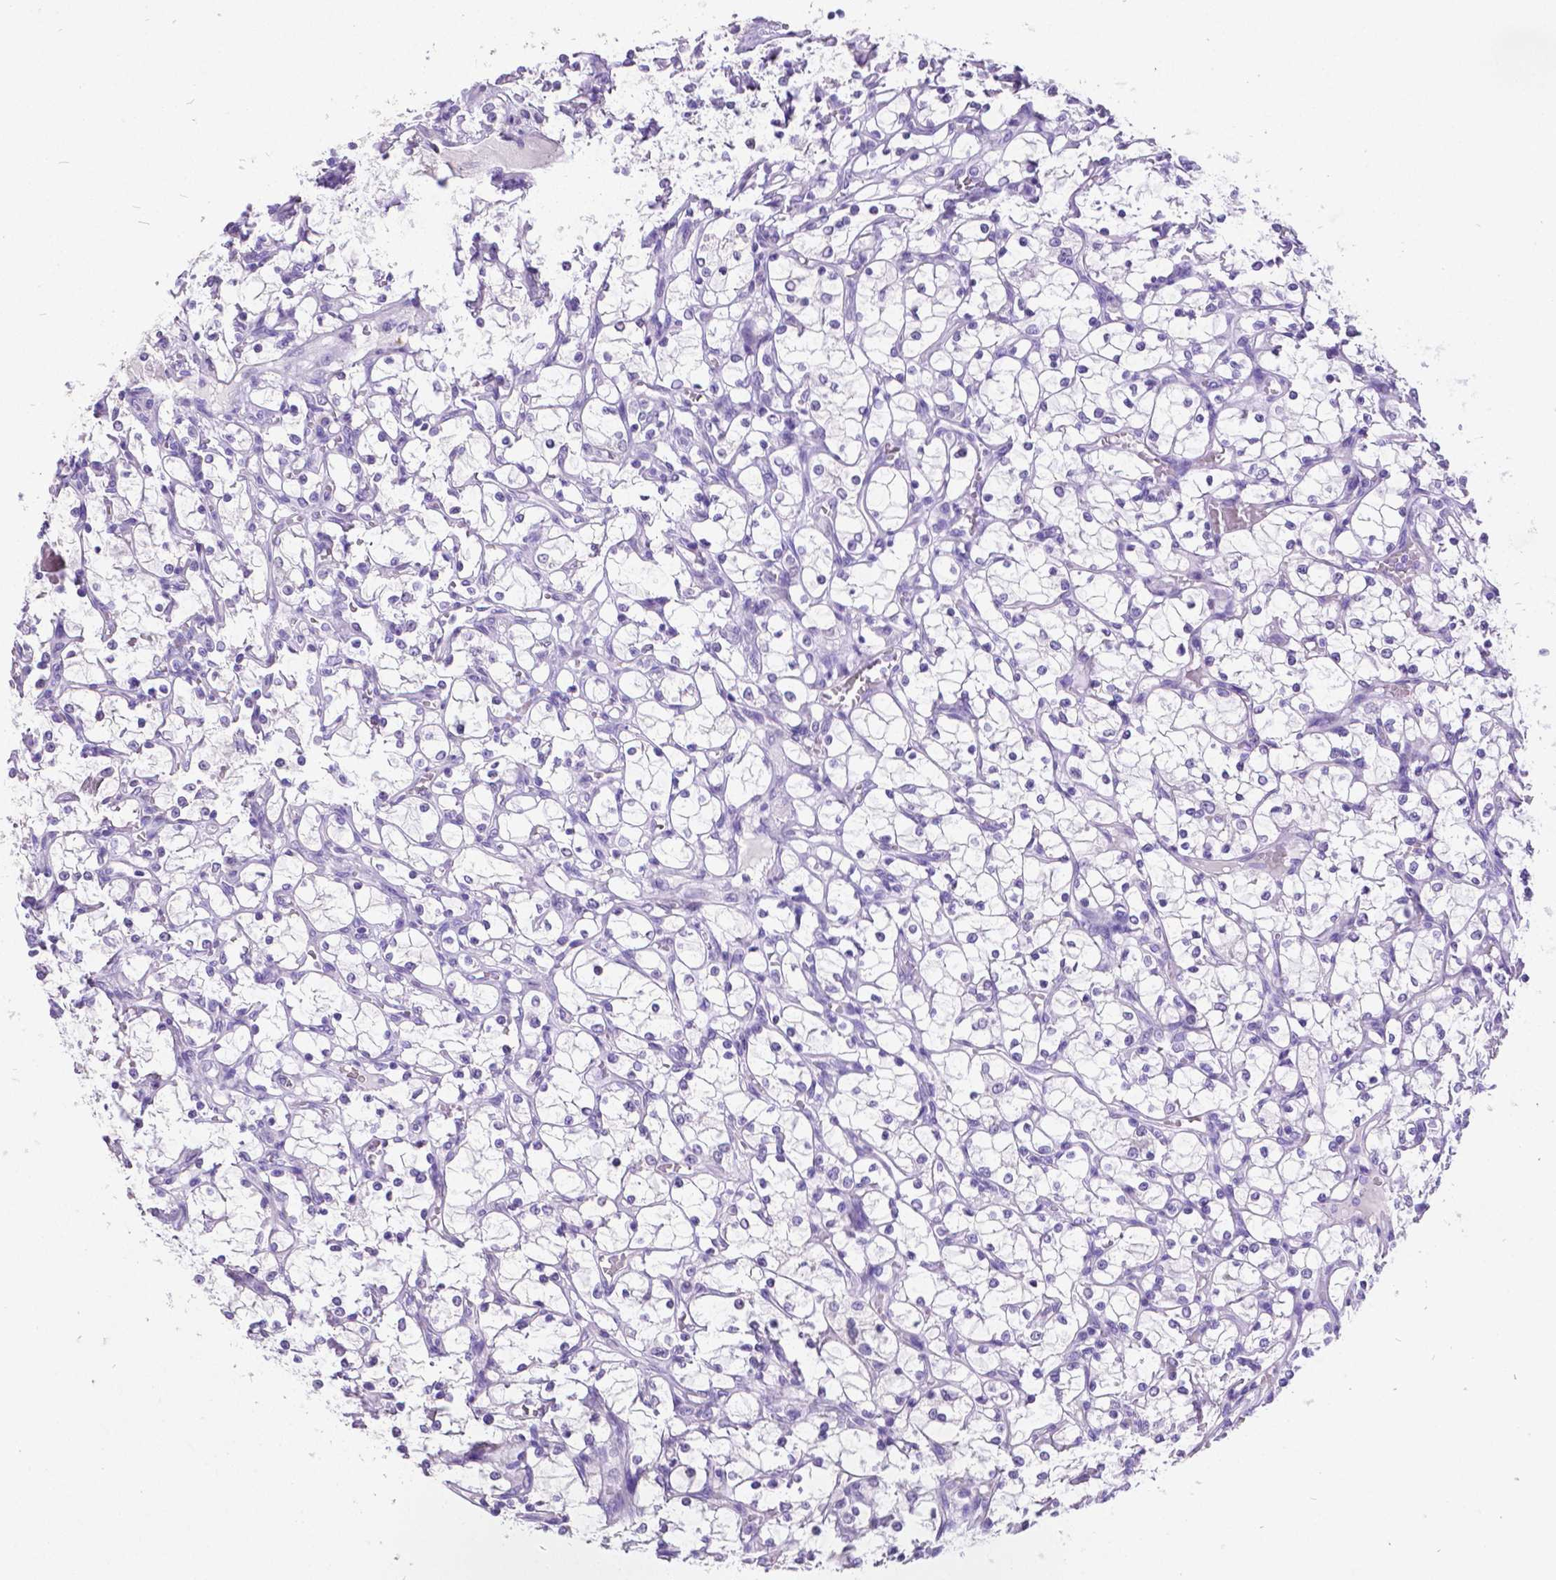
{"staining": {"intensity": "negative", "quantity": "none", "location": "none"}, "tissue": "renal cancer", "cell_type": "Tumor cells", "image_type": "cancer", "snomed": [{"axis": "morphology", "description": "Adenocarcinoma, NOS"}, {"axis": "topography", "description": "Kidney"}], "caption": "This is an immunohistochemistry (IHC) photomicrograph of human renal adenocarcinoma. There is no expression in tumor cells.", "gene": "SATB2", "patient": {"sex": "female", "age": 69}}